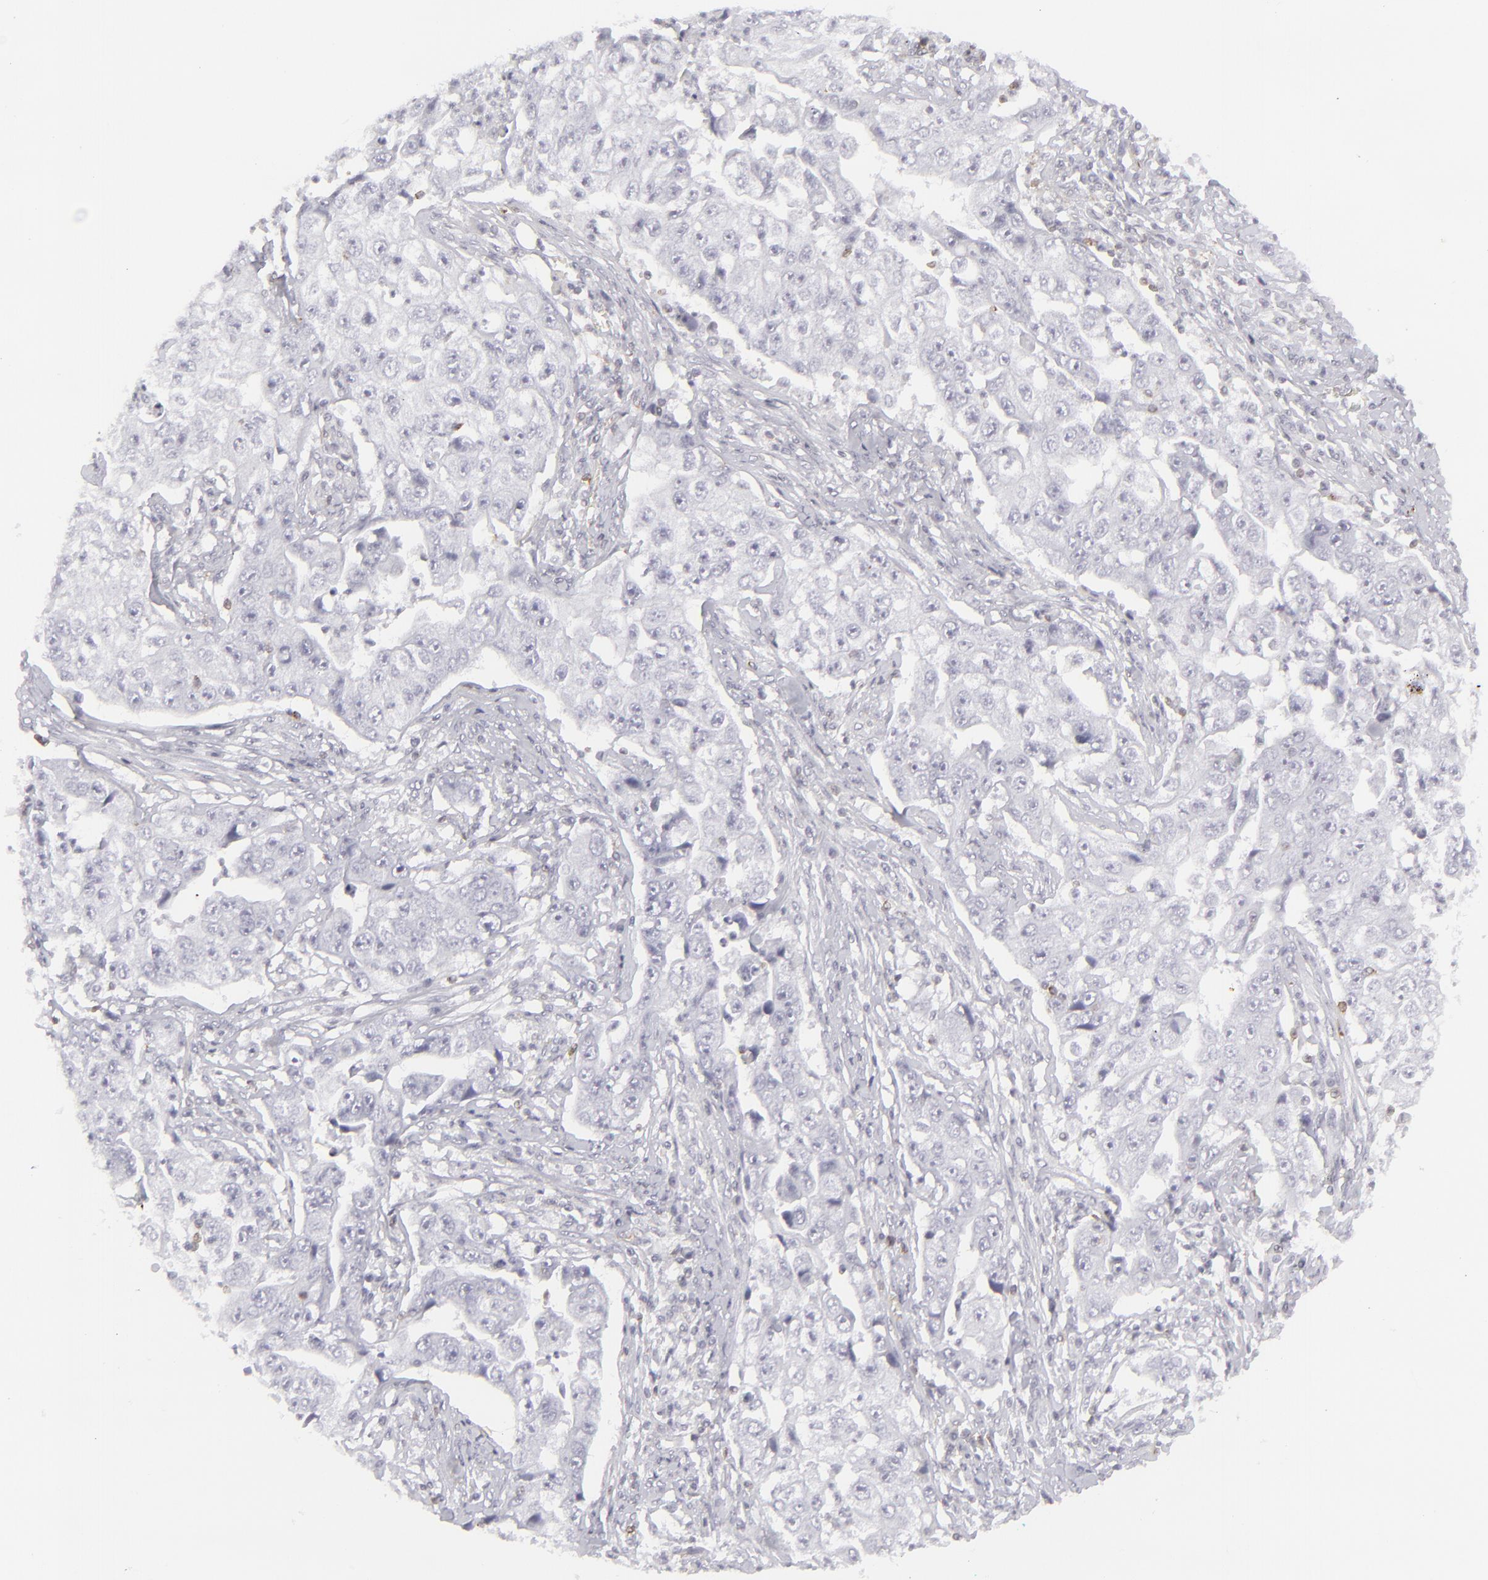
{"staining": {"intensity": "negative", "quantity": "none", "location": "none"}, "tissue": "lung cancer", "cell_type": "Tumor cells", "image_type": "cancer", "snomed": [{"axis": "morphology", "description": "Squamous cell carcinoma, NOS"}, {"axis": "topography", "description": "Lung"}], "caption": "Immunohistochemistry (IHC) micrograph of neoplastic tissue: lung squamous cell carcinoma stained with DAB shows no significant protein staining in tumor cells.", "gene": "CD7", "patient": {"sex": "male", "age": 64}}